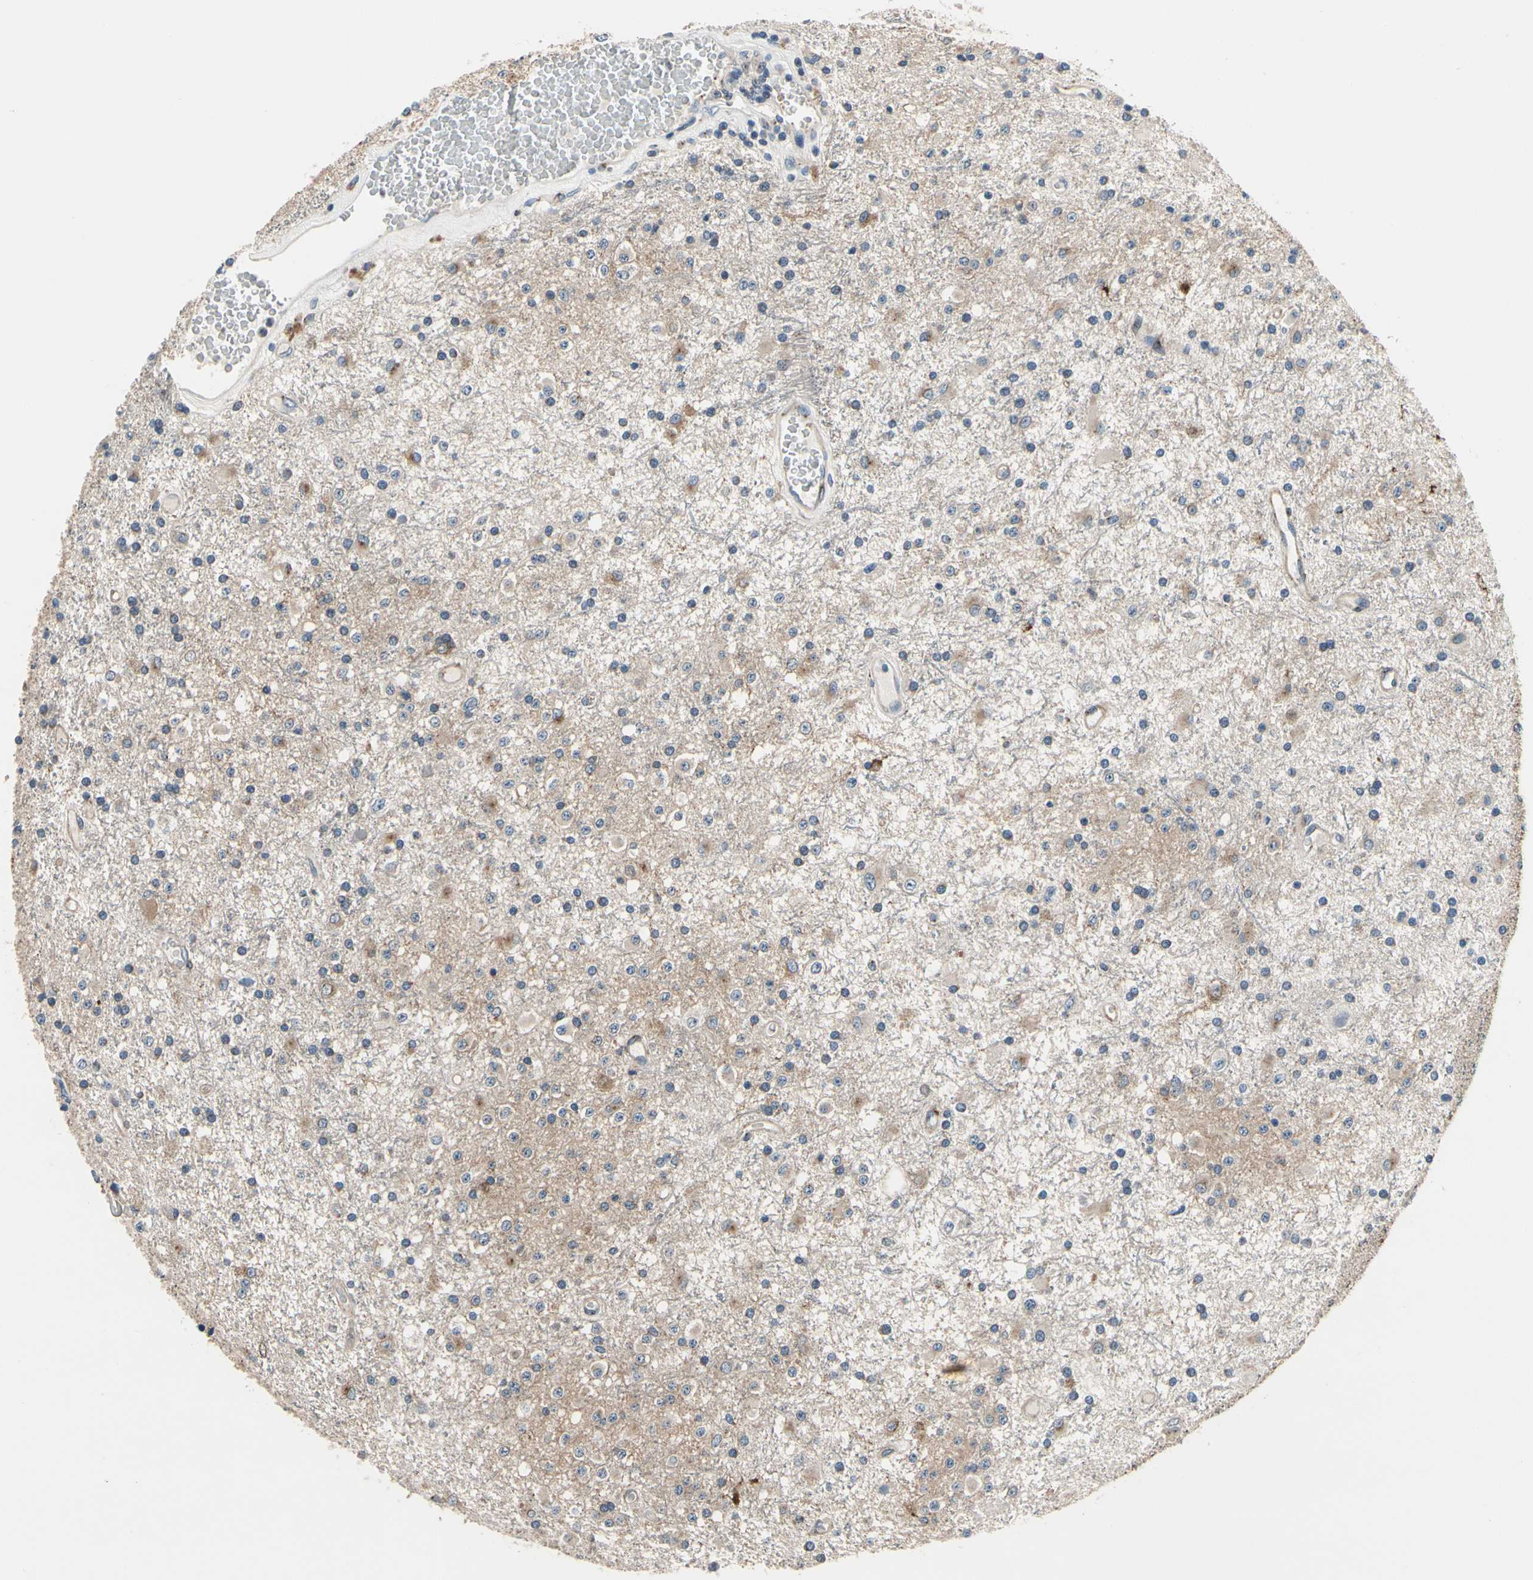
{"staining": {"intensity": "weak", "quantity": "<25%", "location": "cytoplasmic/membranous"}, "tissue": "glioma", "cell_type": "Tumor cells", "image_type": "cancer", "snomed": [{"axis": "morphology", "description": "Glioma, malignant, Low grade"}, {"axis": "topography", "description": "Brain"}], "caption": "Glioma was stained to show a protein in brown. There is no significant positivity in tumor cells.", "gene": "PRKAR2B", "patient": {"sex": "male", "age": 58}}